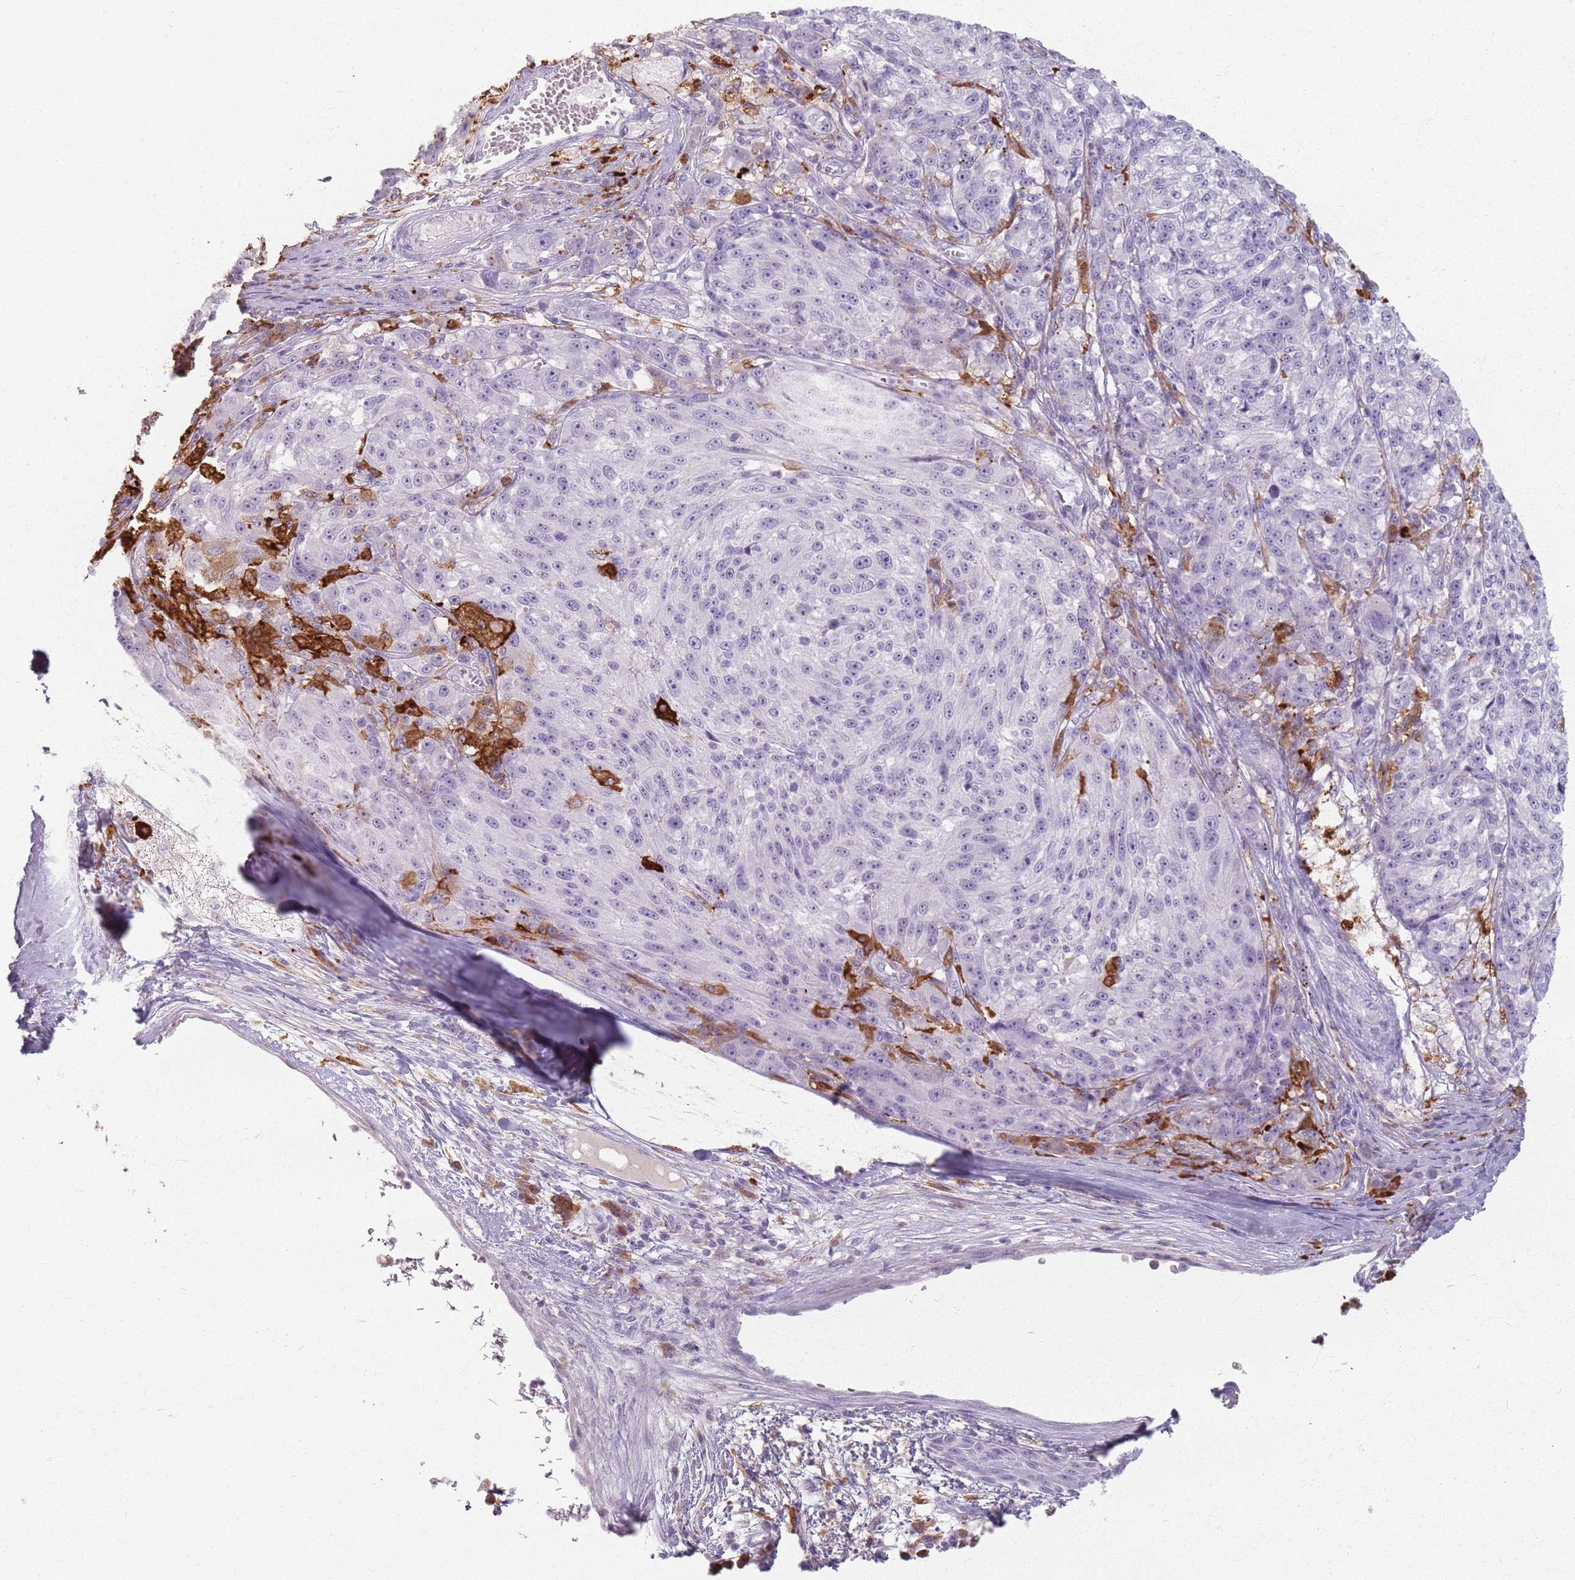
{"staining": {"intensity": "negative", "quantity": "none", "location": "none"}, "tissue": "melanoma", "cell_type": "Tumor cells", "image_type": "cancer", "snomed": [{"axis": "morphology", "description": "Malignant melanoma, NOS"}, {"axis": "topography", "description": "Skin"}], "caption": "There is no significant staining in tumor cells of melanoma.", "gene": "GDPGP1", "patient": {"sex": "male", "age": 53}}